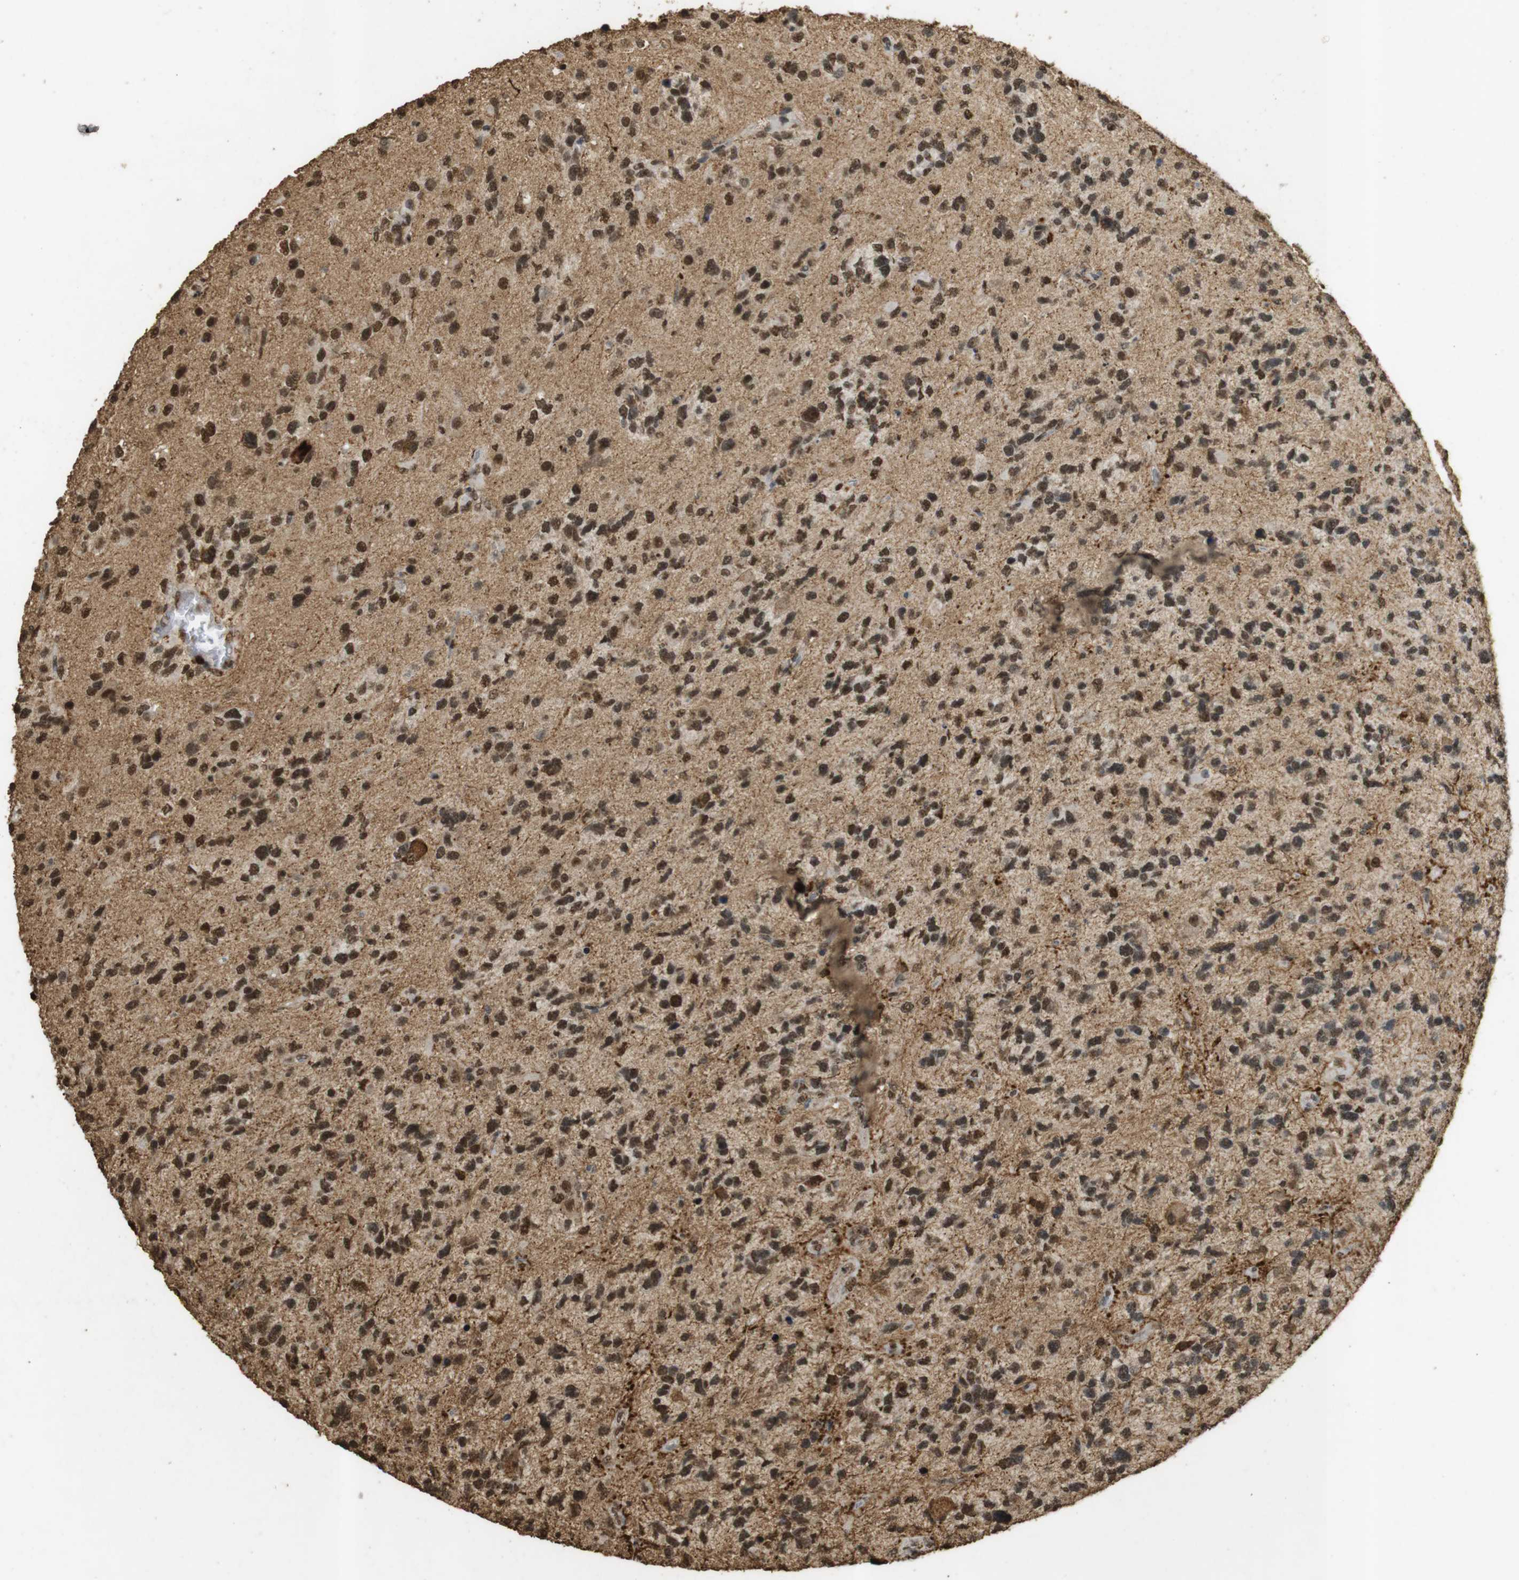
{"staining": {"intensity": "strong", "quantity": ">75%", "location": "nuclear"}, "tissue": "glioma", "cell_type": "Tumor cells", "image_type": "cancer", "snomed": [{"axis": "morphology", "description": "Glioma, malignant, High grade"}, {"axis": "topography", "description": "Brain"}], "caption": "Human malignant glioma (high-grade) stained with a brown dye demonstrates strong nuclear positive staining in approximately >75% of tumor cells.", "gene": "GATA4", "patient": {"sex": "female", "age": 58}}